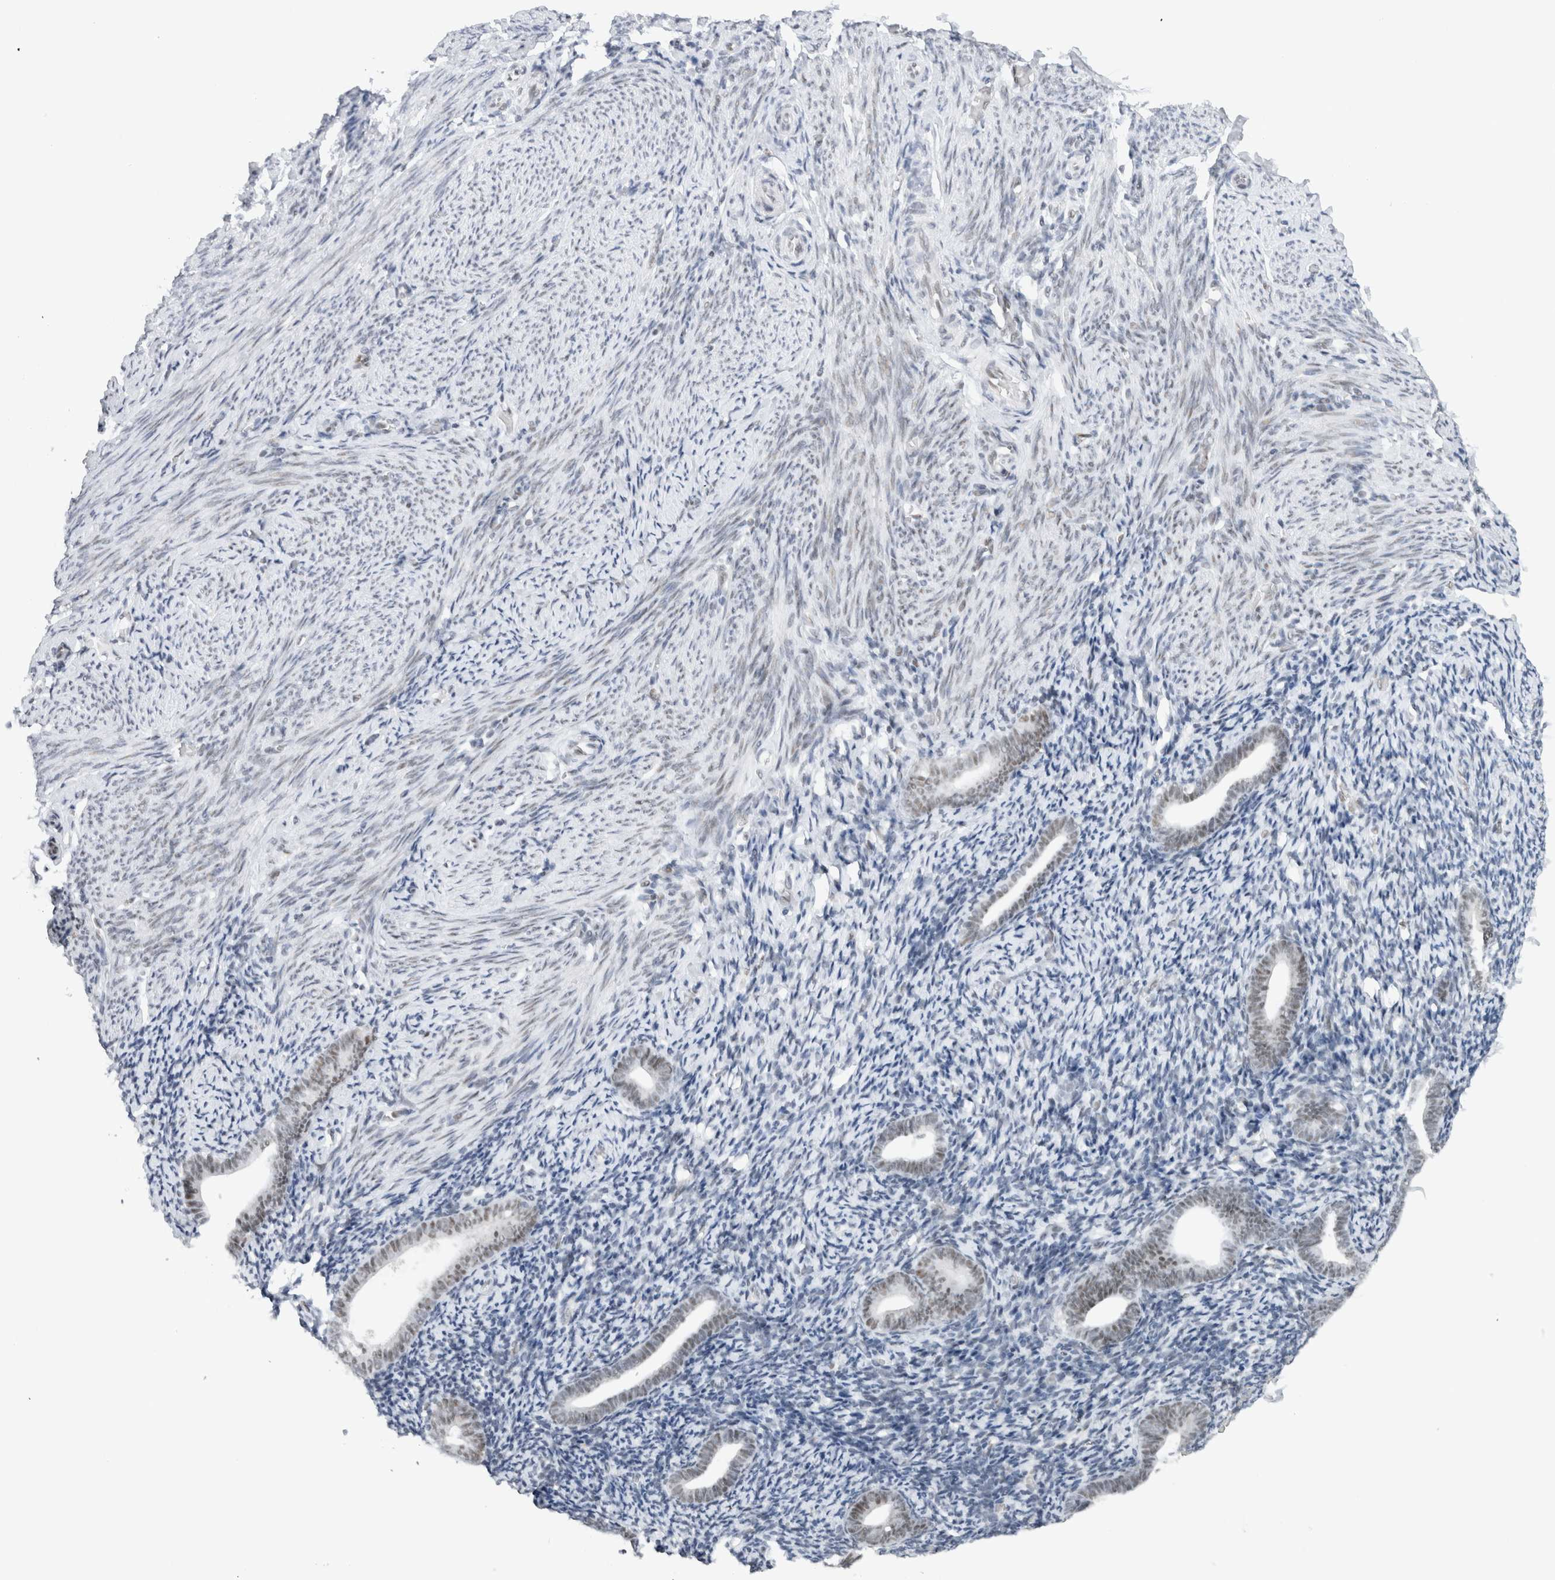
{"staining": {"intensity": "moderate", "quantity": "25%-75%", "location": "nuclear"}, "tissue": "endometrium", "cell_type": "Cells in endometrial stroma", "image_type": "normal", "snomed": [{"axis": "morphology", "description": "Normal tissue, NOS"}, {"axis": "topography", "description": "Endometrium"}], "caption": "This is an image of immunohistochemistry staining of benign endometrium, which shows moderate staining in the nuclear of cells in endometrial stroma.", "gene": "COPS7A", "patient": {"sex": "female", "age": 51}}